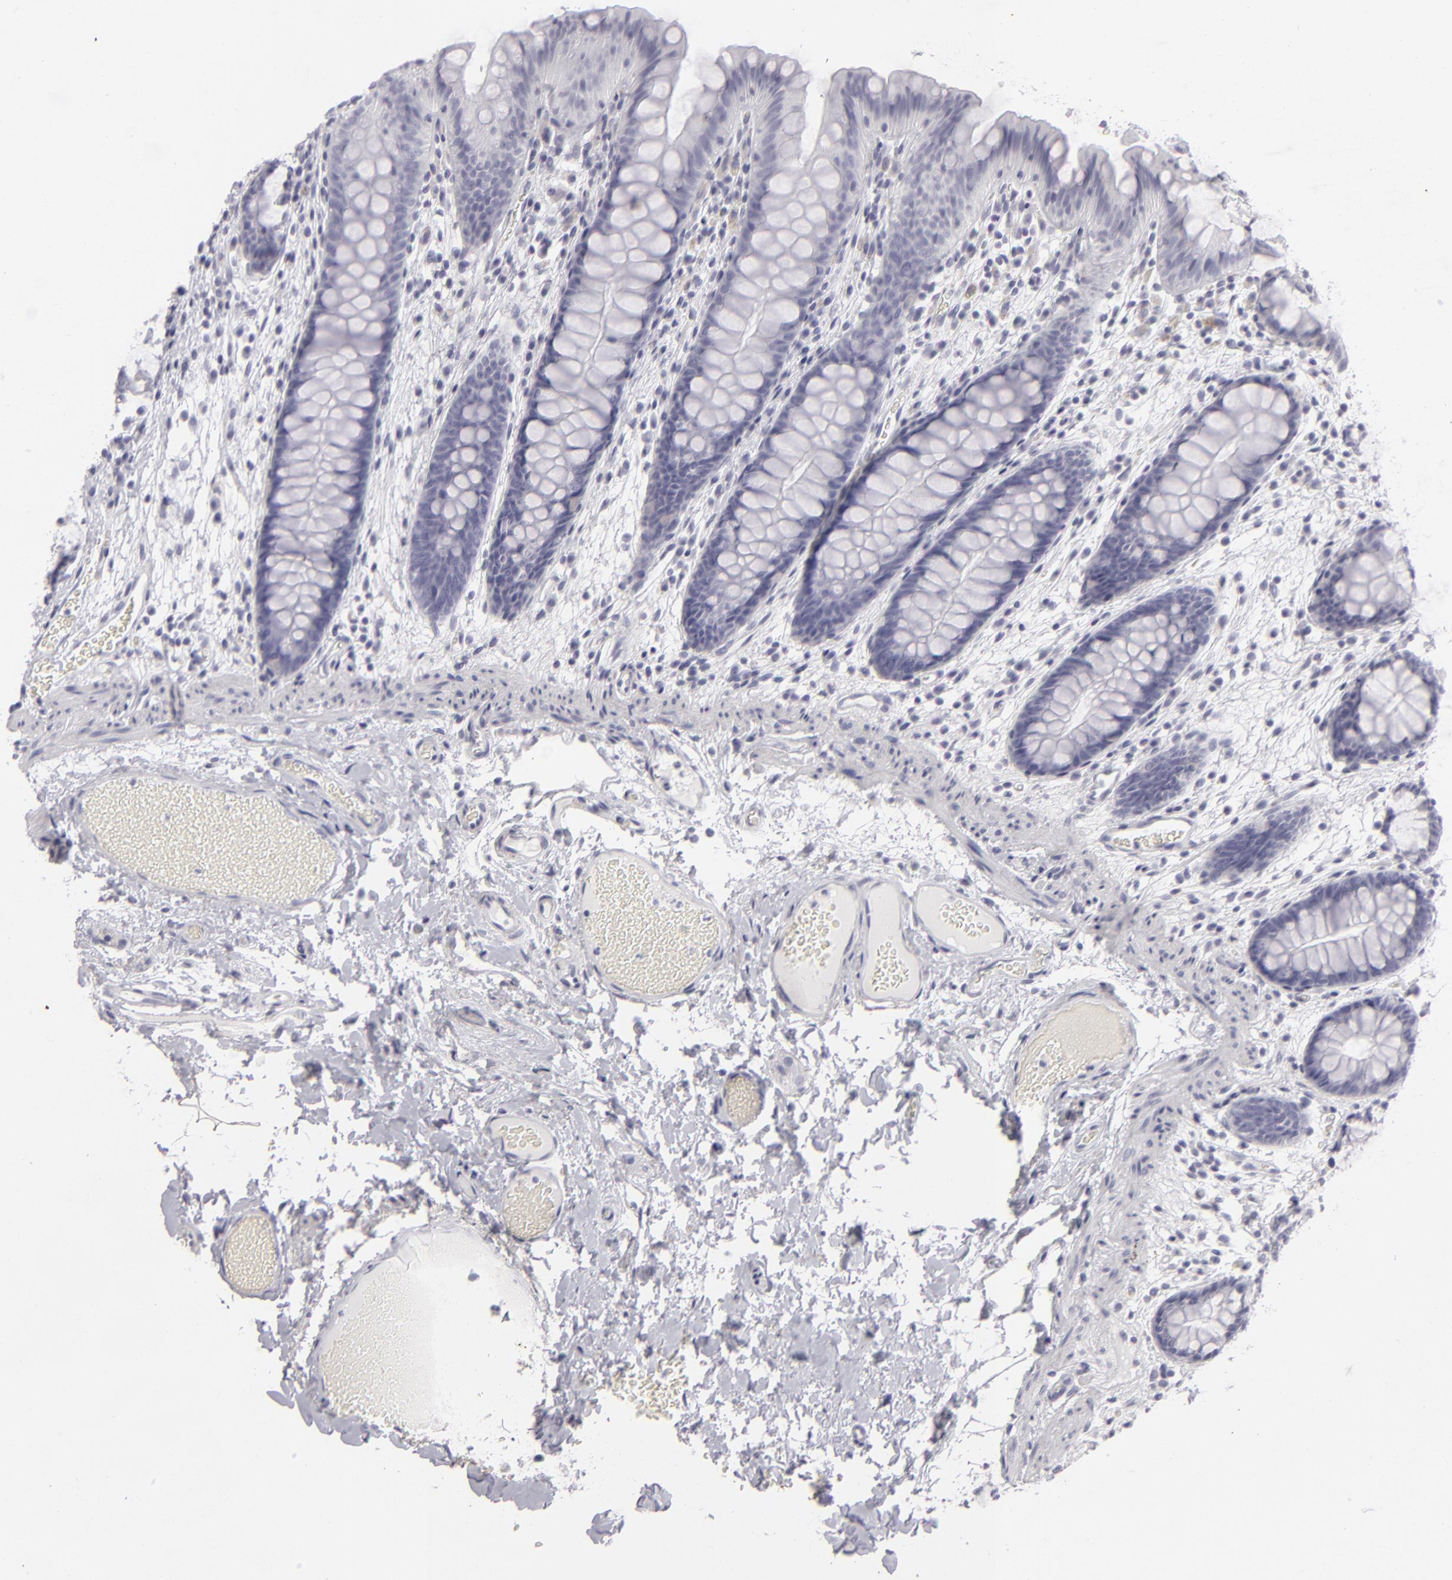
{"staining": {"intensity": "negative", "quantity": "none", "location": "none"}, "tissue": "colon", "cell_type": "Endothelial cells", "image_type": "normal", "snomed": [{"axis": "morphology", "description": "Normal tissue, NOS"}, {"axis": "topography", "description": "Smooth muscle"}, {"axis": "topography", "description": "Colon"}], "caption": "Immunohistochemistry (IHC) histopathology image of unremarkable colon stained for a protein (brown), which shows no positivity in endothelial cells.", "gene": "KRT1", "patient": {"sex": "male", "age": 67}}